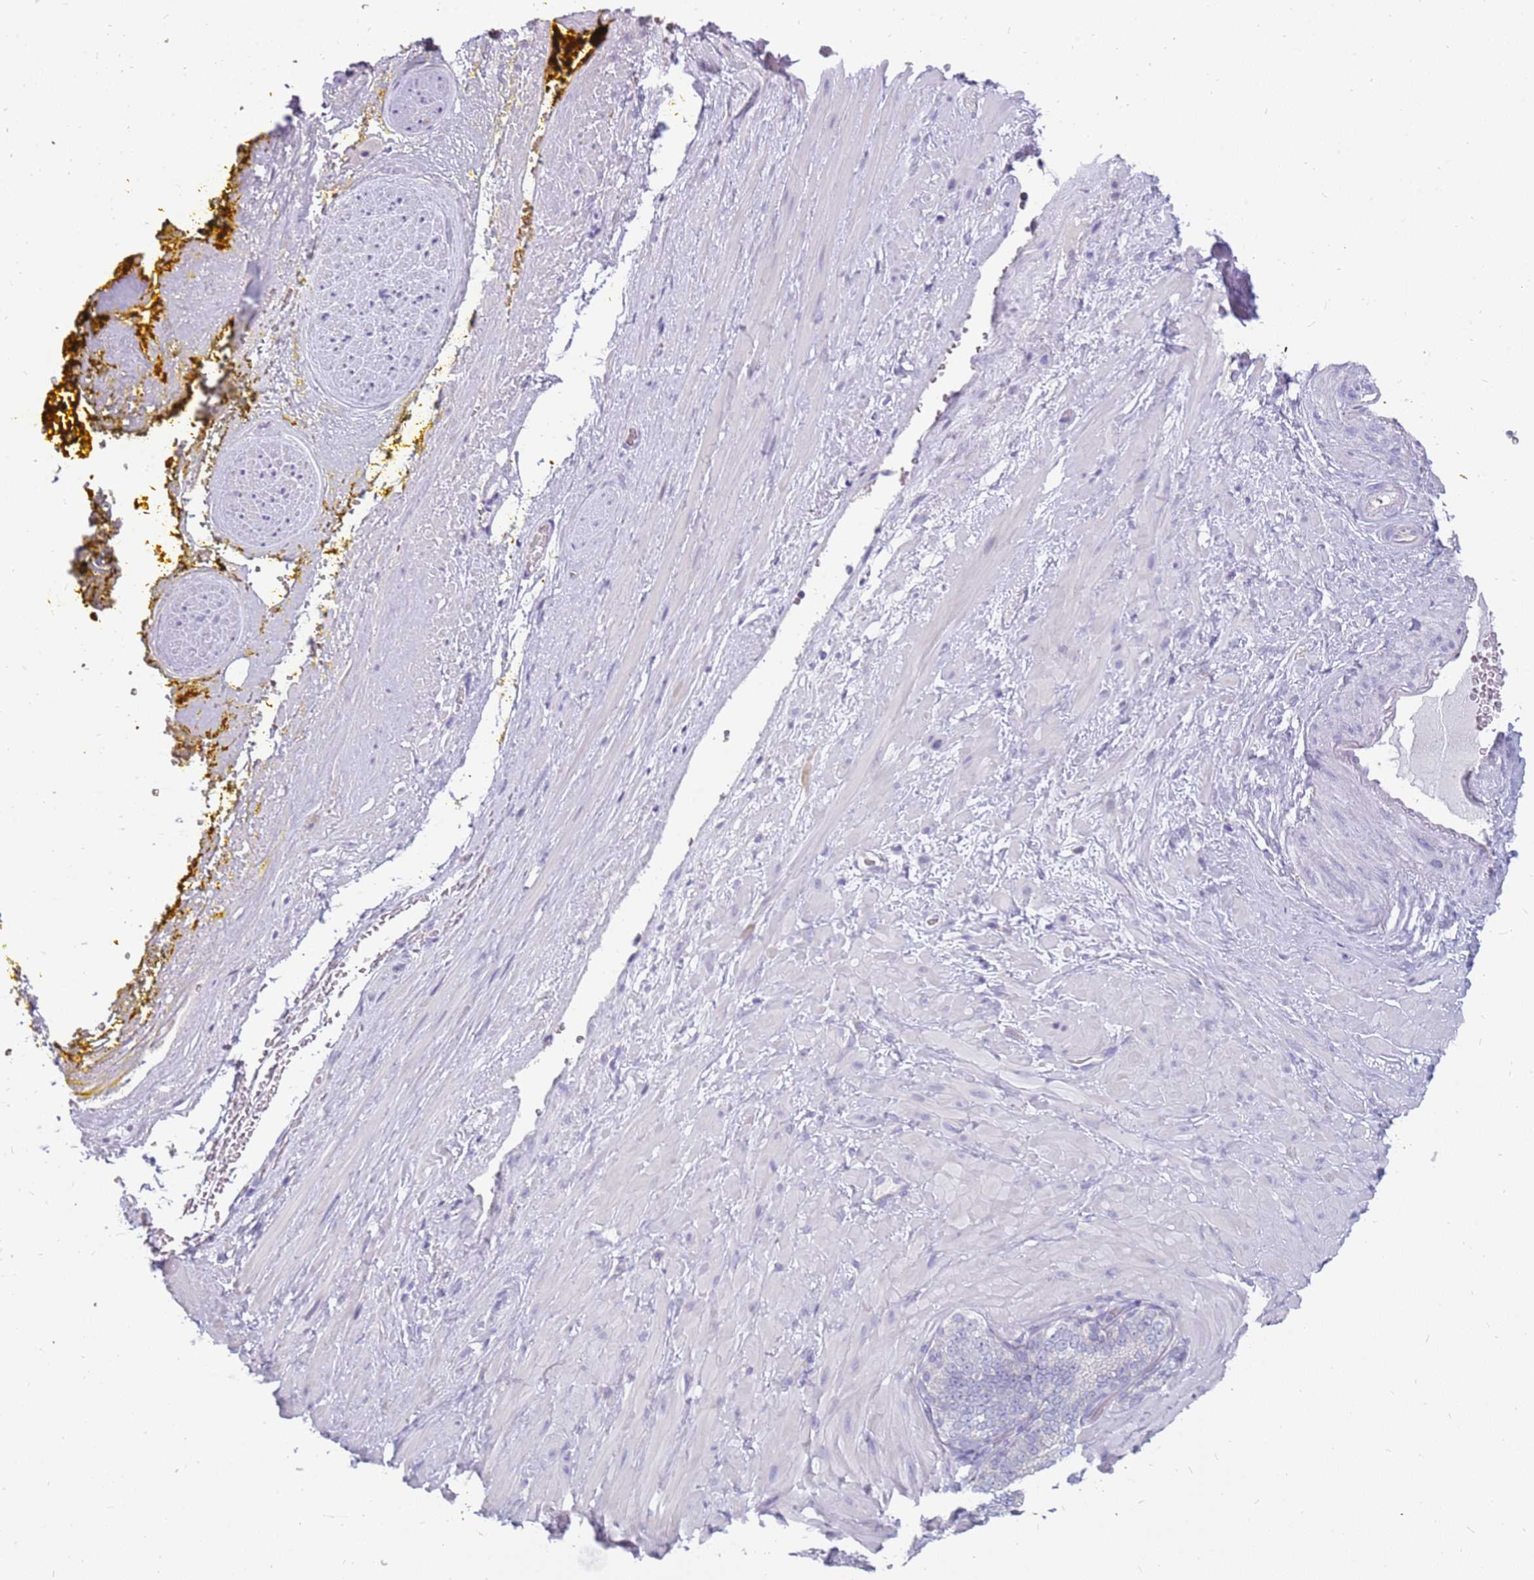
{"staining": {"intensity": "negative", "quantity": "none", "location": "none"}, "tissue": "soft tissue", "cell_type": "Fibroblasts", "image_type": "normal", "snomed": [{"axis": "morphology", "description": "Normal tissue, NOS"}, {"axis": "morphology", "description": "Adenocarcinoma, Low grade"}, {"axis": "topography", "description": "Prostate"}, {"axis": "topography", "description": "Peripheral nerve tissue"}], "caption": "Soft tissue stained for a protein using immunohistochemistry shows no staining fibroblasts.", "gene": "RHCG", "patient": {"sex": "male", "age": 63}}